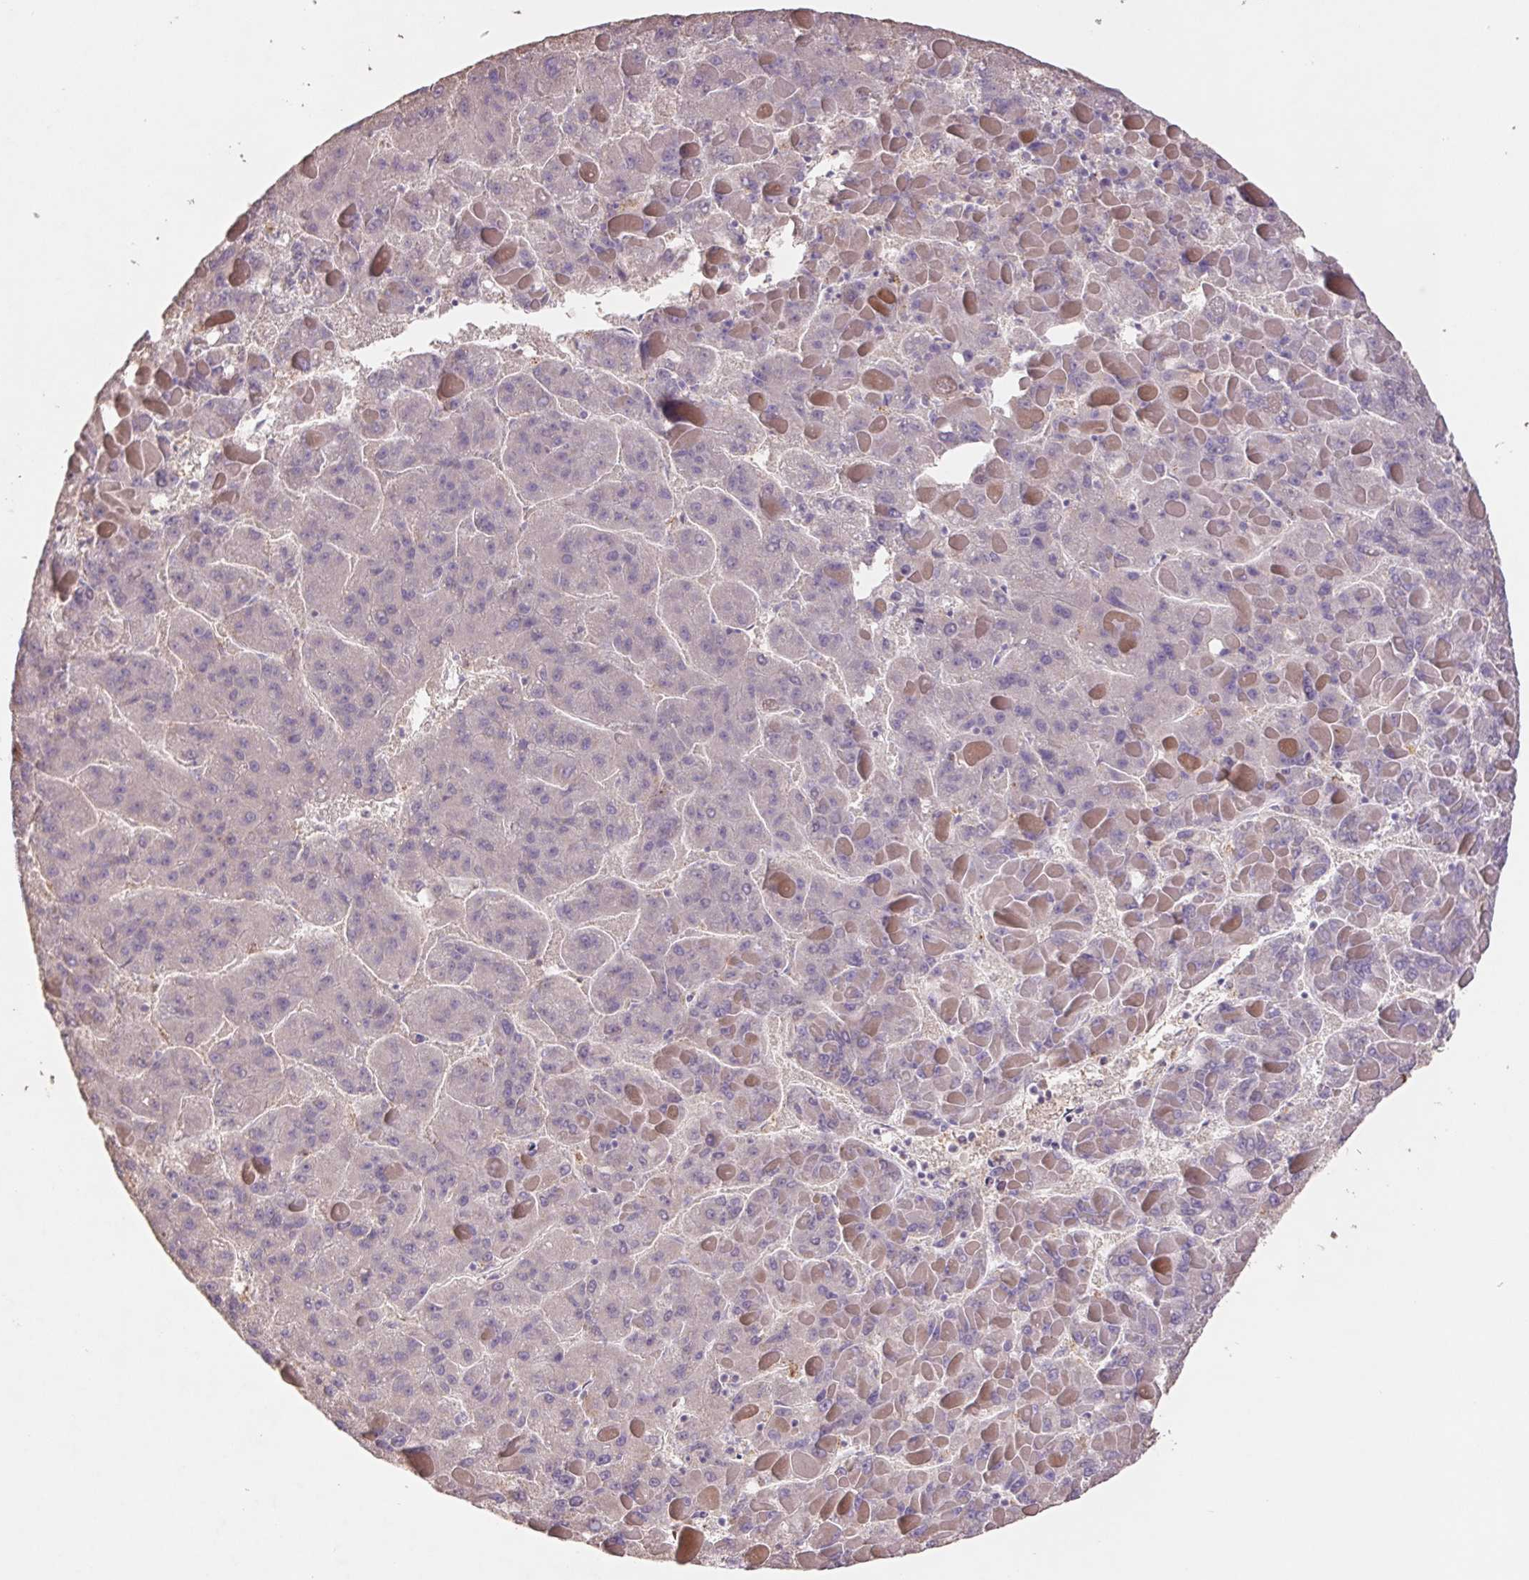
{"staining": {"intensity": "weak", "quantity": "<25%", "location": "cytoplasmic/membranous"}, "tissue": "liver cancer", "cell_type": "Tumor cells", "image_type": "cancer", "snomed": [{"axis": "morphology", "description": "Carcinoma, Hepatocellular, NOS"}, {"axis": "topography", "description": "Liver"}], "caption": "This is an immunohistochemistry photomicrograph of human hepatocellular carcinoma (liver). There is no expression in tumor cells.", "gene": "GRM2", "patient": {"sex": "female", "age": 82}}